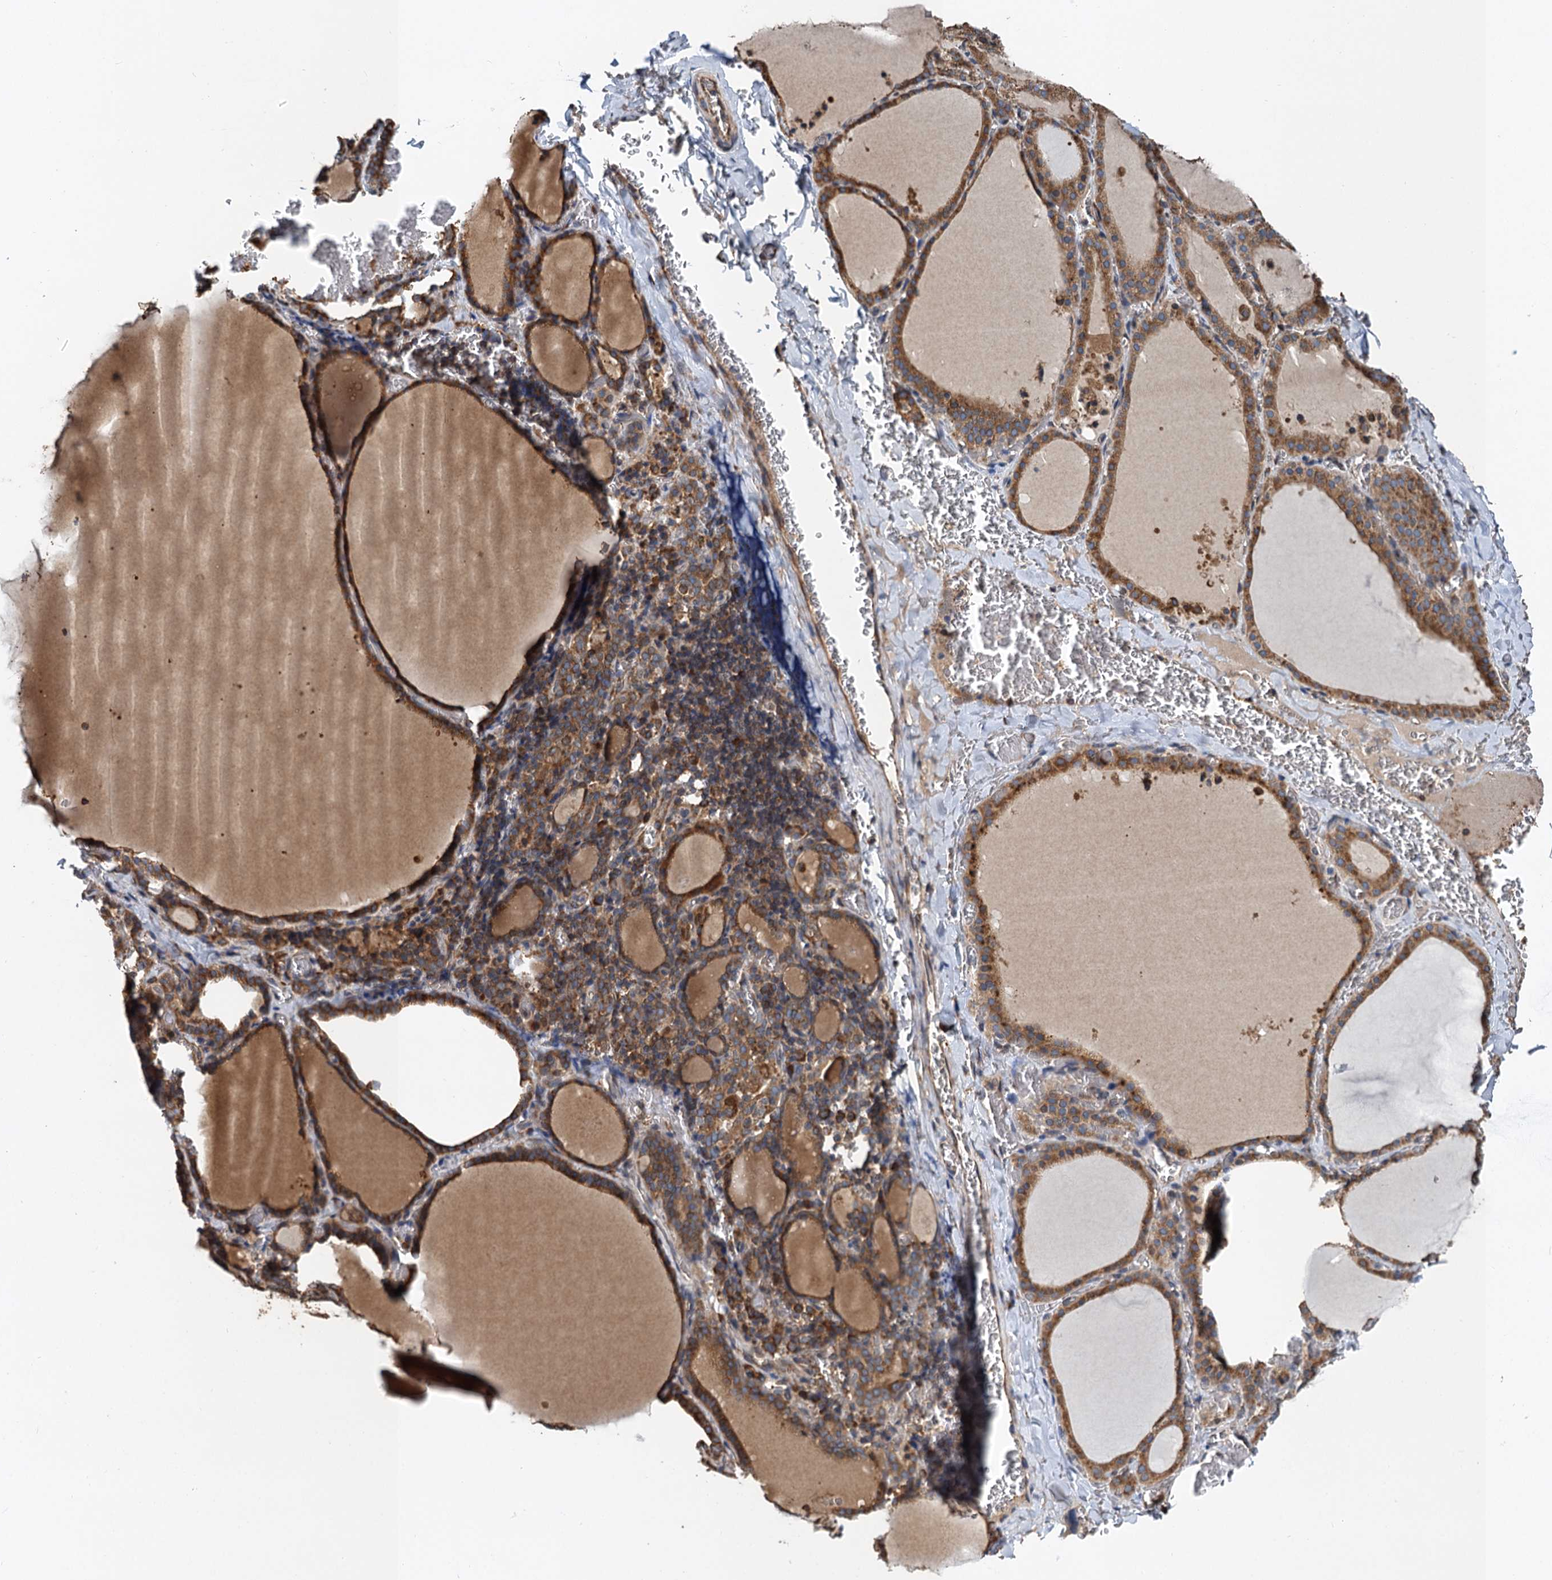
{"staining": {"intensity": "moderate", "quantity": ">75%", "location": "cytoplasmic/membranous"}, "tissue": "thyroid gland", "cell_type": "Glandular cells", "image_type": "normal", "snomed": [{"axis": "morphology", "description": "Normal tissue, NOS"}, {"axis": "topography", "description": "Thyroid gland"}], "caption": "Immunohistochemical staining of benign human thyroid gland shows moderate cytoplasmic/membranous protein positivity in about >75% of glandular cells.", "gene": "LINS1", "patient": {"sex": "female", "age": 39}}